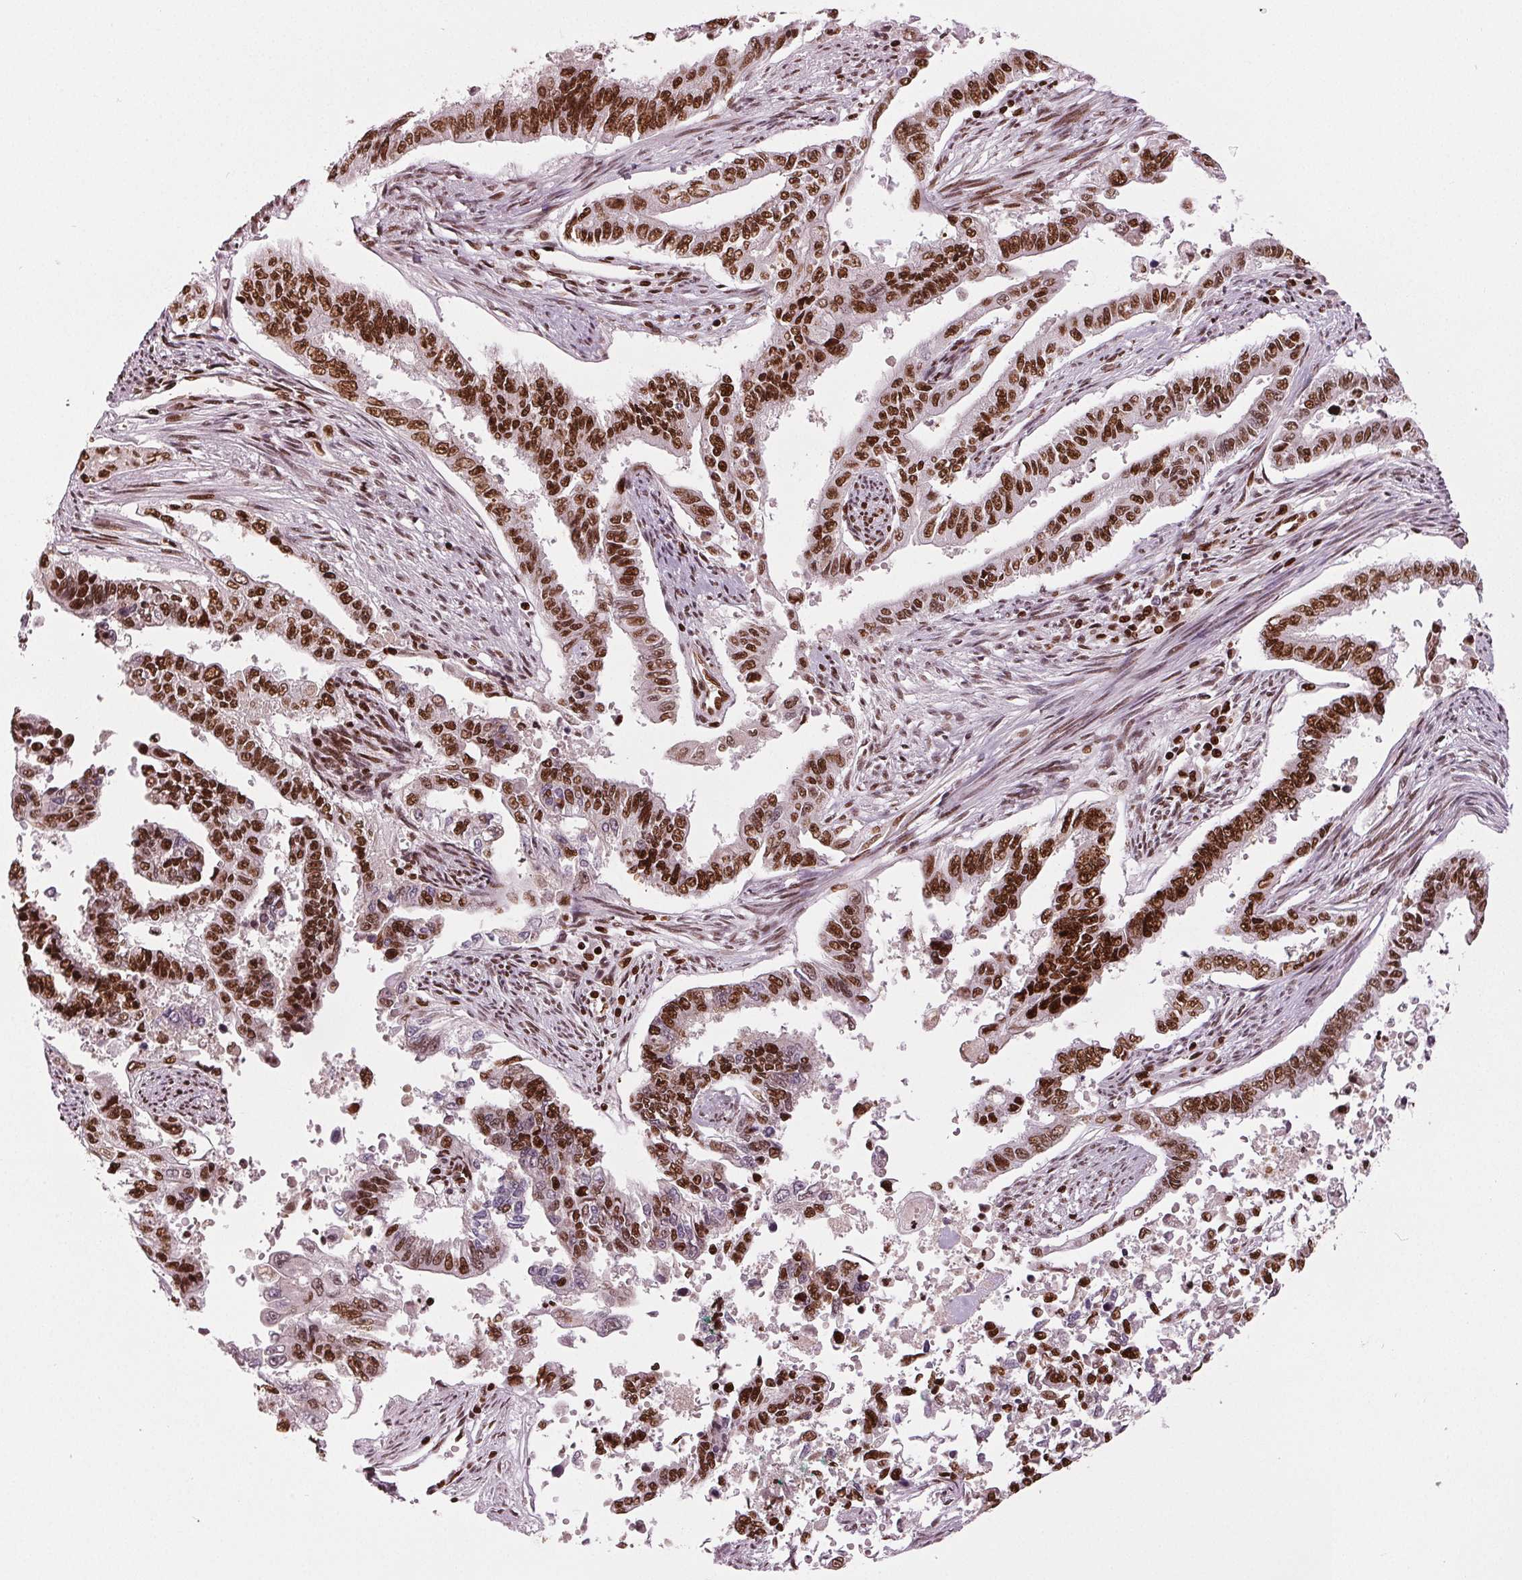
{"staining": {"intensity": "strong", "quantity": "25%-75%", "location": "nuclear"}, "tissue": "endometrial cancer", "cell_type": "Tumor cells", "image_type": "cancer", "snomed": [{"axis": "morphology", "description": "Adenocarcinoma, NOS"}, {"axis": "topography", "description": "Uterus"}], "caption": "IHC of human adenocarcinoma (endometrial) exhibits high levels of strong nuclear positivity in approximately 25%-75% of tumor cells.", "gene": "BRD4", "patient": {"sex": "female", "age": 59}}